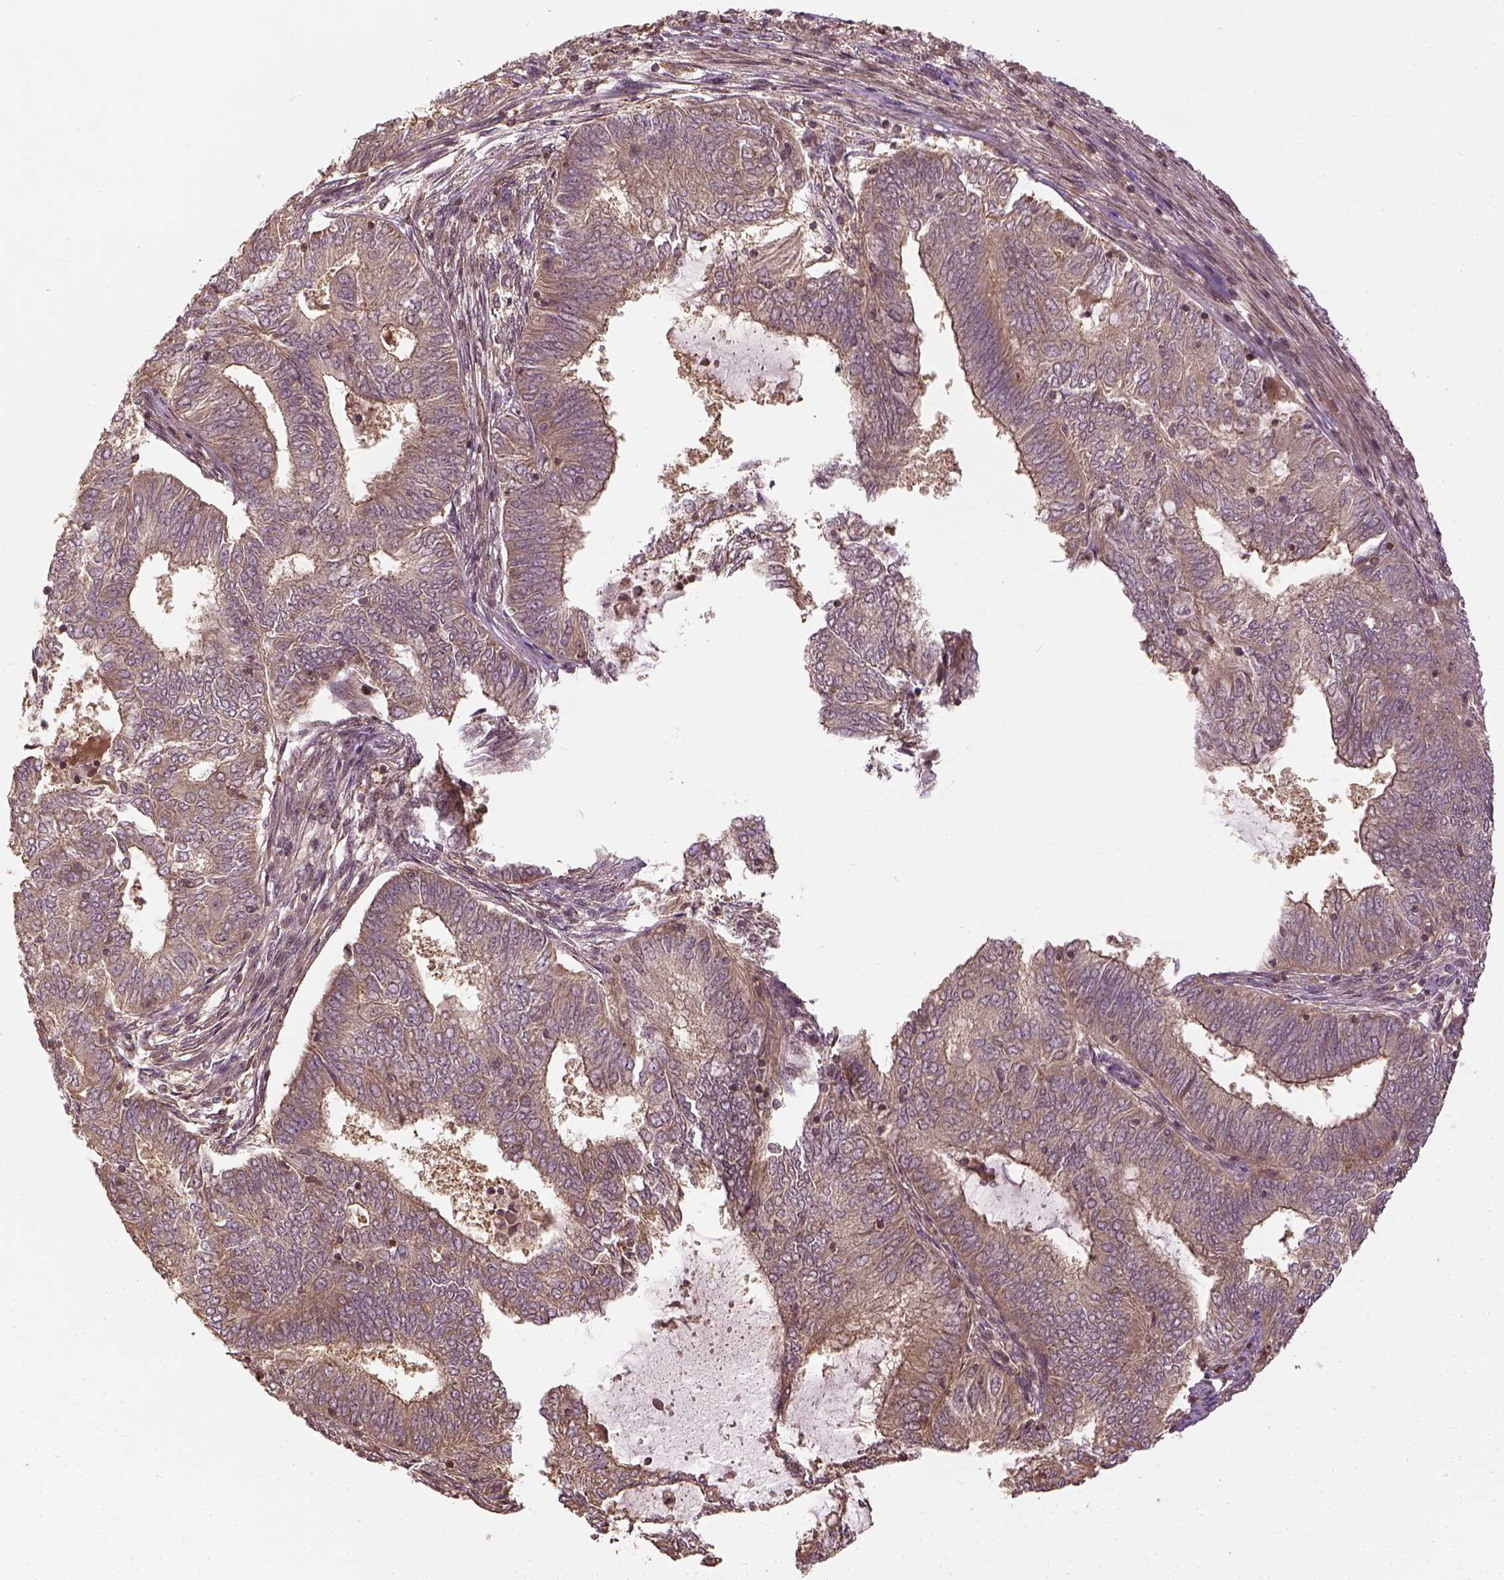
{"staining": {"intensity": "weak", "quantity": ">75%", "location": "cytoplasmic/membranous"}, "tissue": "endometrial cancer", "cell_type": "Tumor cells", "image_type": "cancer", "snomed": [{"axis": "morphology", "description": "Adenocarcinoma, NOS"}, {"axis": "topography", "description": "Endometrium"}], "caption": "About >75% of tumor cells in endometrial cancer (adenocarcinoma) demonstrate weak cytoplasmic/membranous protein staining as visualized by brown immunohistochemical staining.", "gene": "VEGFA", "patient": {"sex": "female", "age": 62}}